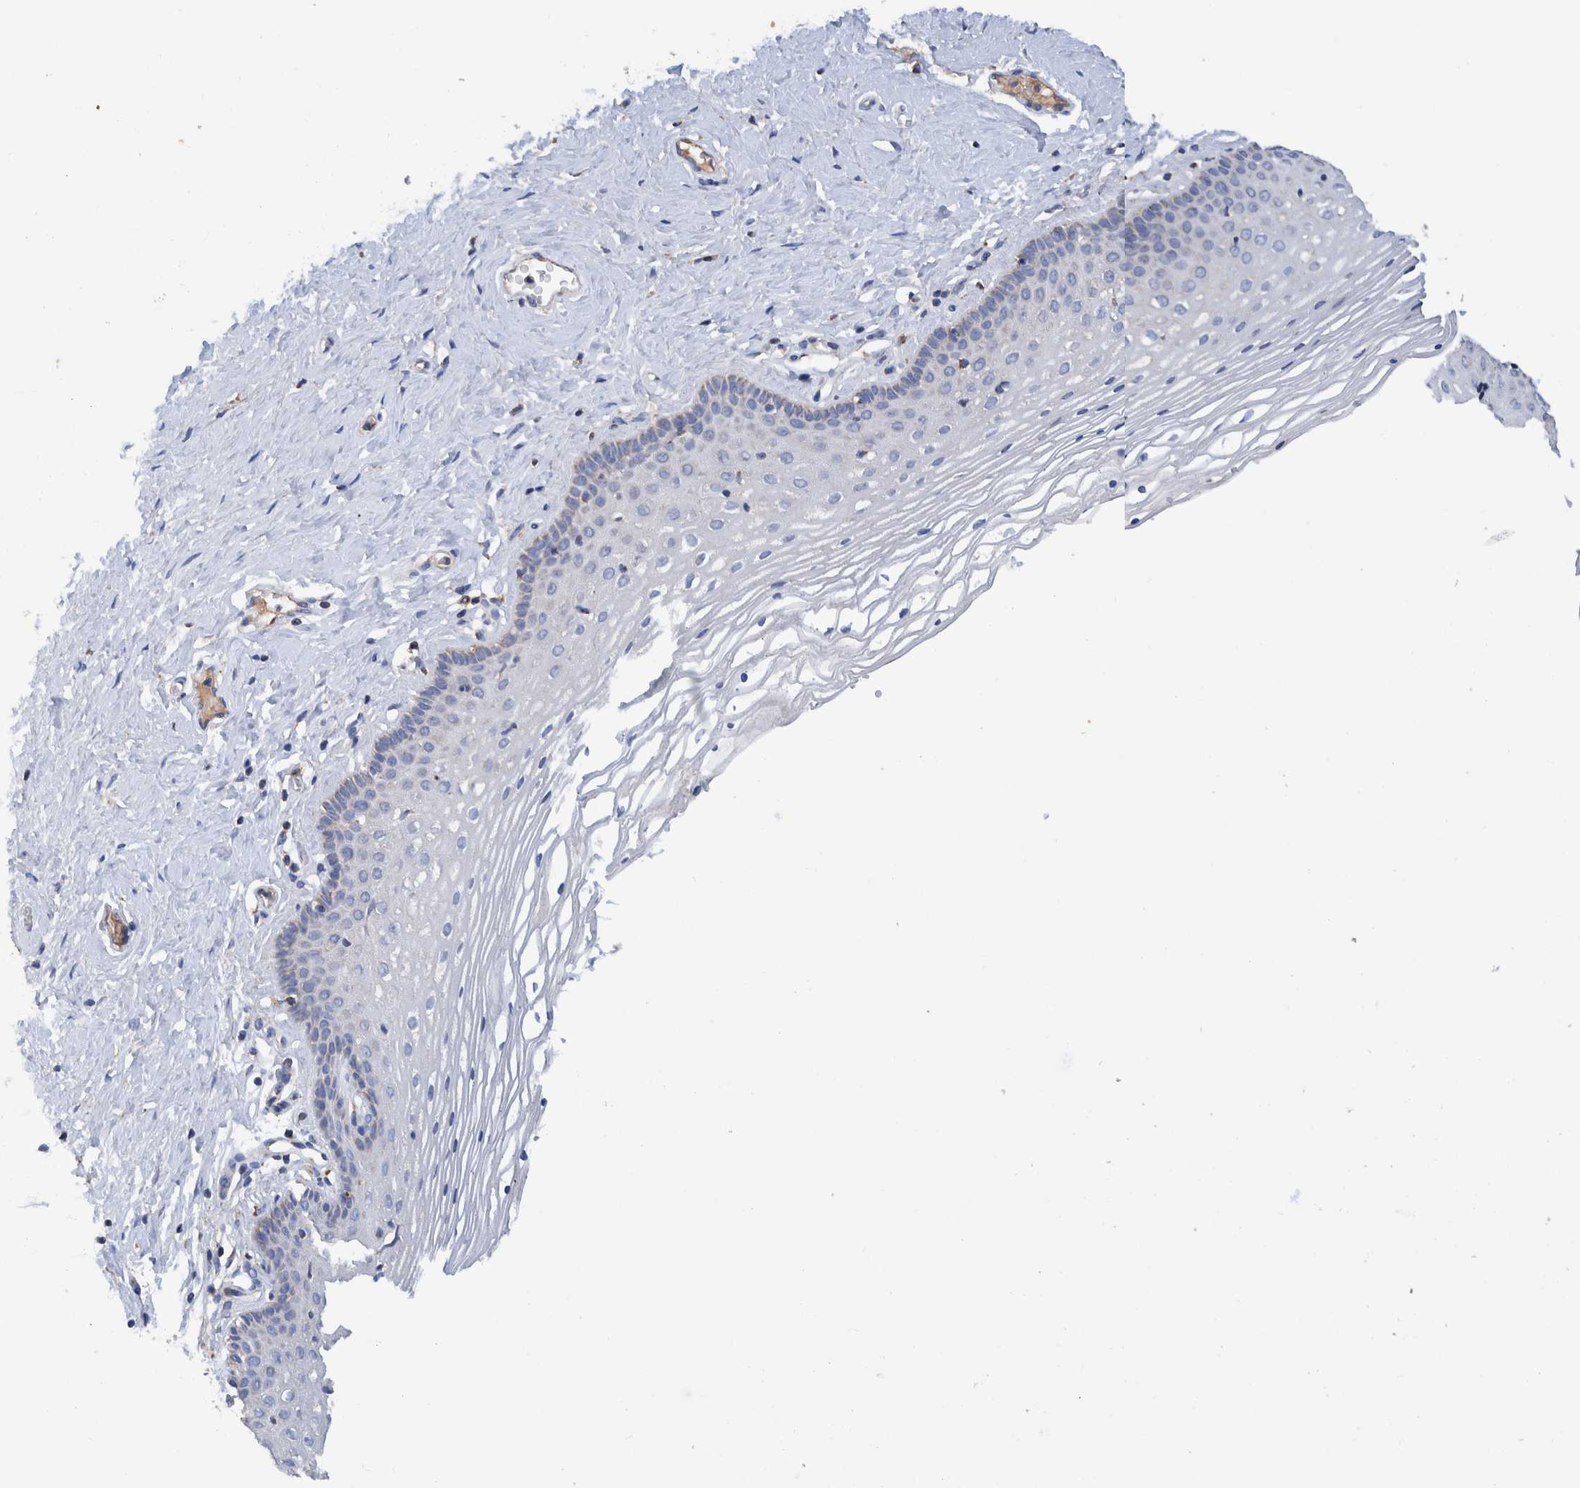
{"staining": {"intensity": "negative", "quantity": "none", "location": "none"}, "tissue": "vagina", "cell_type": "Squamous epithelial cells", "image_type": "normal", "snomed": [{"axis": "morphology", "description": "Normal tissue, NOS"}, {"axis": "topography", "description": "Vagina"}], "caption": "The histopathology image reveals no staining of squamous epithelial cells in normal vagina. (DAB IHC with hematoxylin counter stain).", "gene": "DECR1", "patient": {"sex": "female", "age": 32}}